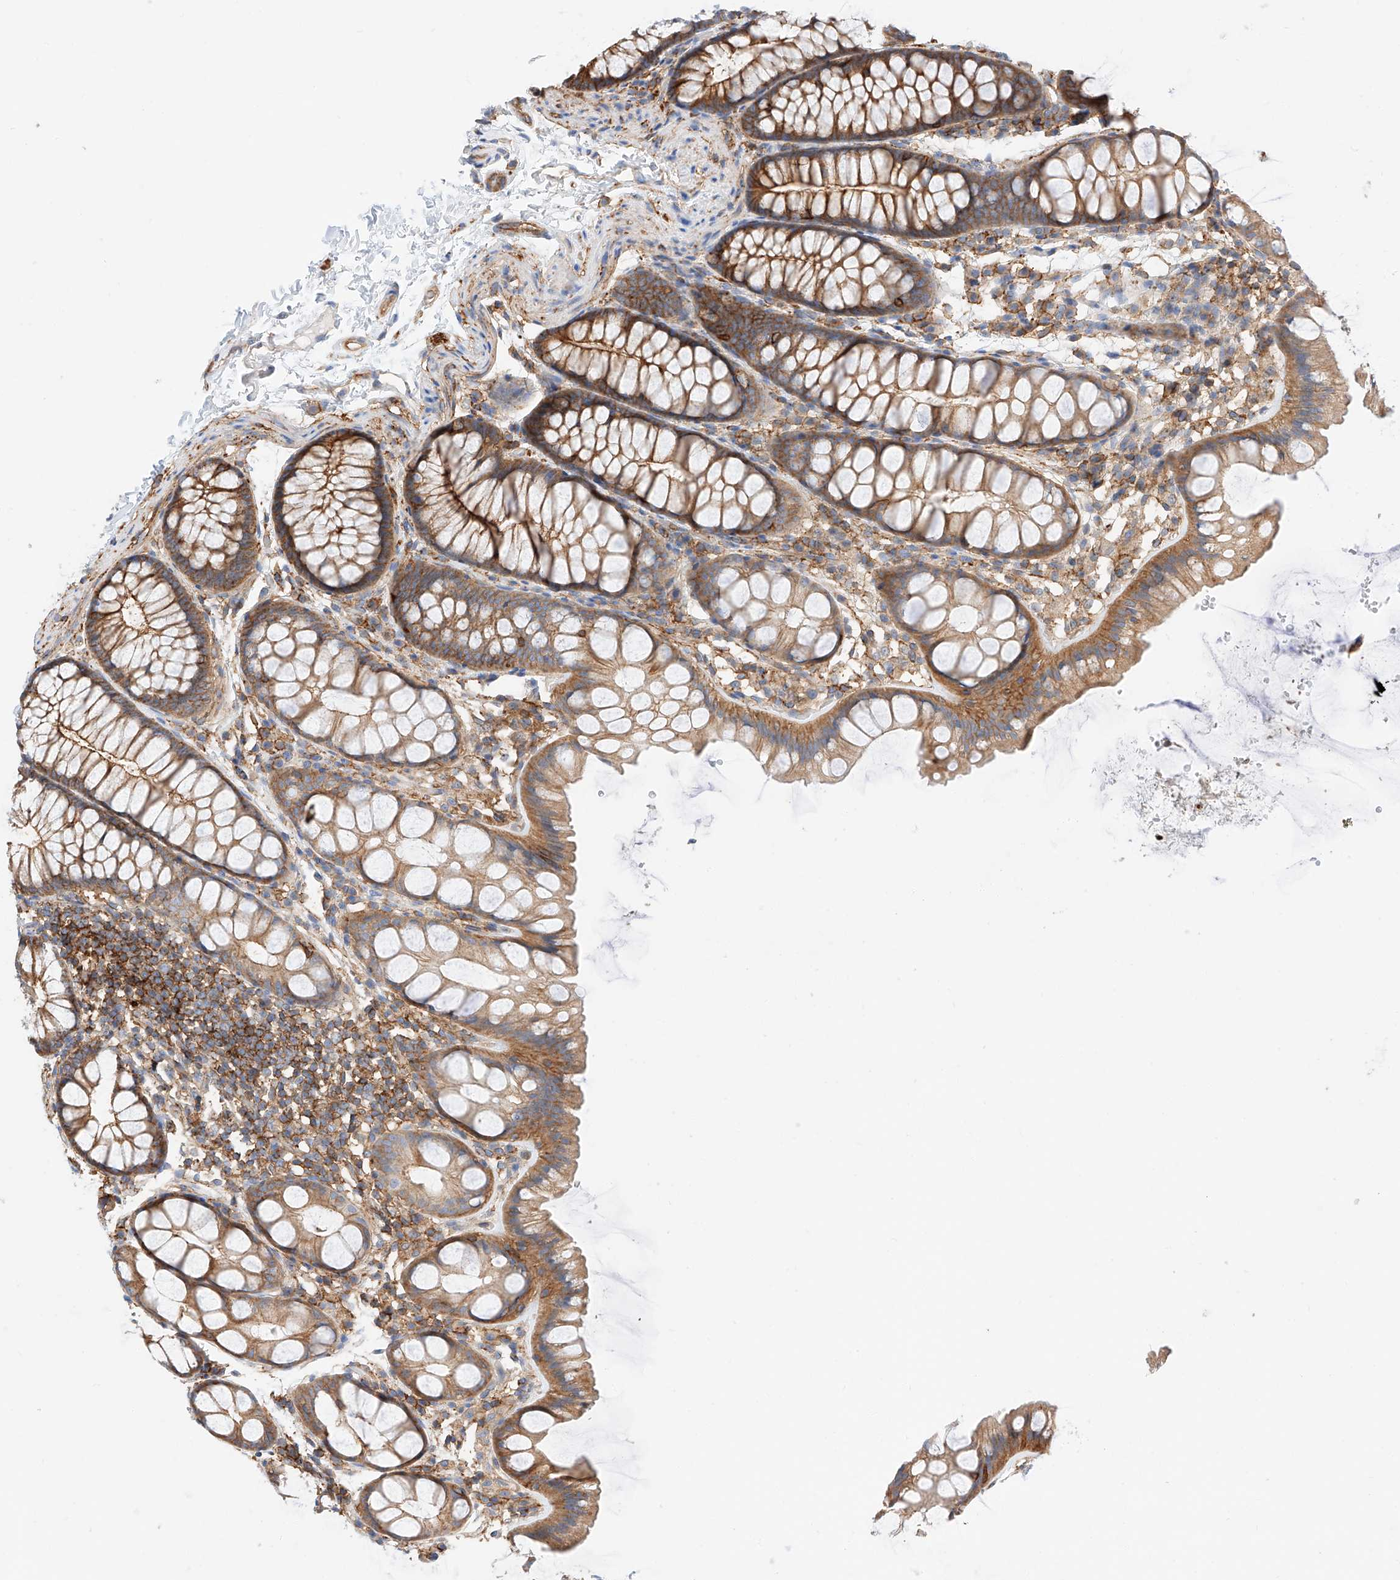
{"staining": {"intensity": "weak", "quantity": ">75%", "location": "cytoplasmic/membranous"}, "tissue": "colon", "cell_type": "Endothelial cells", "image_type": "normal", "snomed": [{"axis": "morphology", "description": "Normal tissue, NOS"}, {"axis": "topography", "description": "Colon"}], "caption": "This is an image of immunohistochemistry (IHC) staining of benign colon, which shows weak expression in the cytoplasmic/membranous of endothelial cells.", "gene": "ENSG00000259132", "patient": {"sex": "male", "age": 47}}